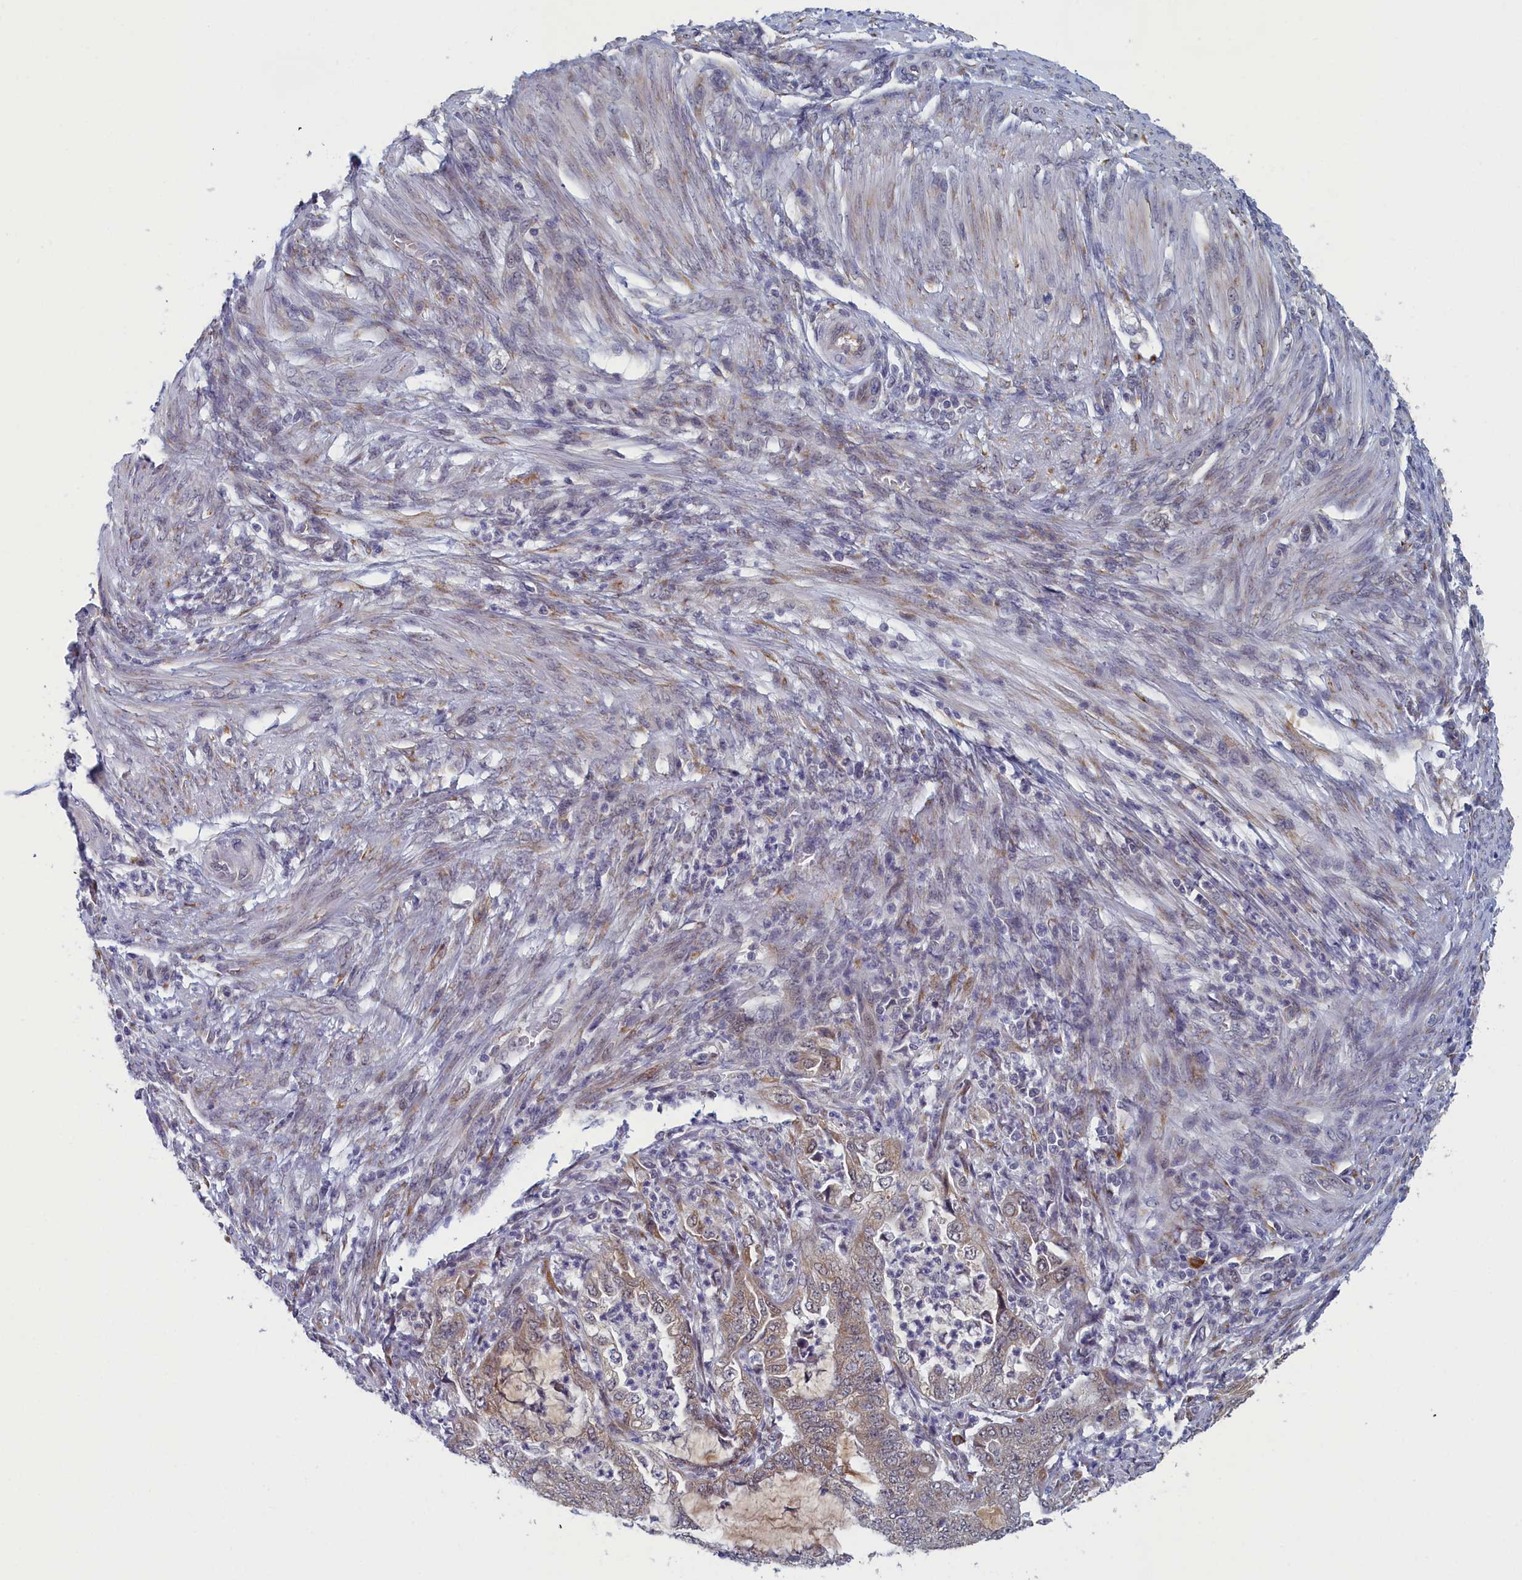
{"staining": {"intensity": "weak", "quantity": "25%-75%", "location": "cytoplasmic/membranous"}, "tissue": "endometrial cancer", "cell_type": "Tumor cells", "image_type": "cancer", "snomed": [{"axis": "morphology", "description": "Adenocarcinoma, NOS"}, {"axis": "topography", "description": "Endometrium"}], "caption": "A high-resolution image shows IHC staining of adenocarcinoma (endometrial), which exhibits weak cytoplasmic/membranous staining in approximately 25%-75% of tumor cells.", "gene": "DNAJC17", "patient": {"sex": "female", "age": 51}}